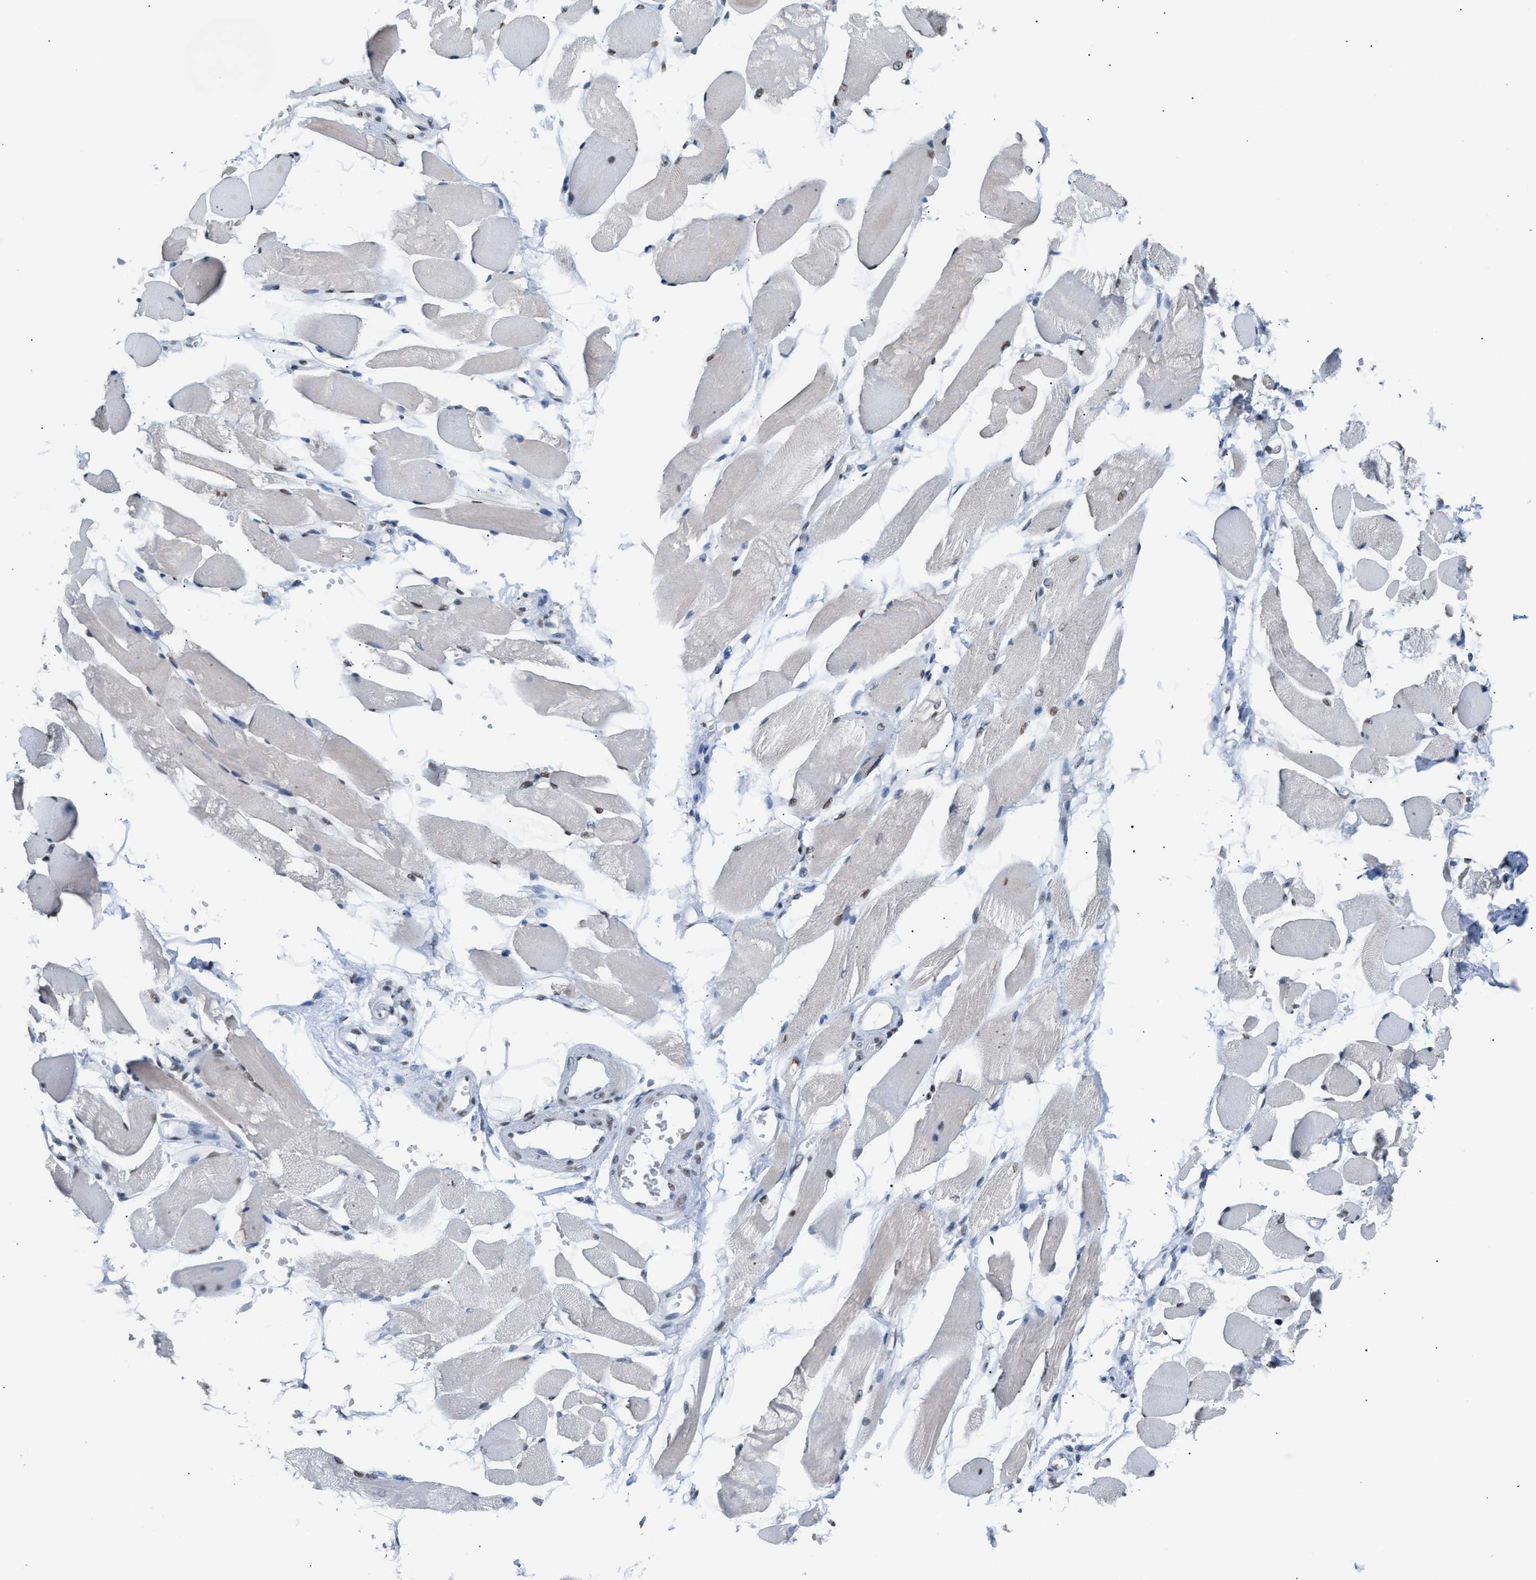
{"staining": {"intensity": "moderate", "quantity": "25%-75%", "location": "nuclear"}, "tissue": "skeletal muscle", "cell_type": "Myocytes", "image_type": "normal", "snomed": [{"axis": "morphology", "description": "Normal tissue, NOS"}, {"axis": "topography", "description": "Skeletal muscle"}, {"axis": "topography", "description": "Peripheral nerve tissue"}], "caption": "The immunohistochemical stain labels moderate nuclear staining in myocytes of normal skeletal muscle. (DAB IHC with brightfield microscopy, high magnification).", "gene": "CCAR2", "patient": {"sex": "female", "age": 84}}